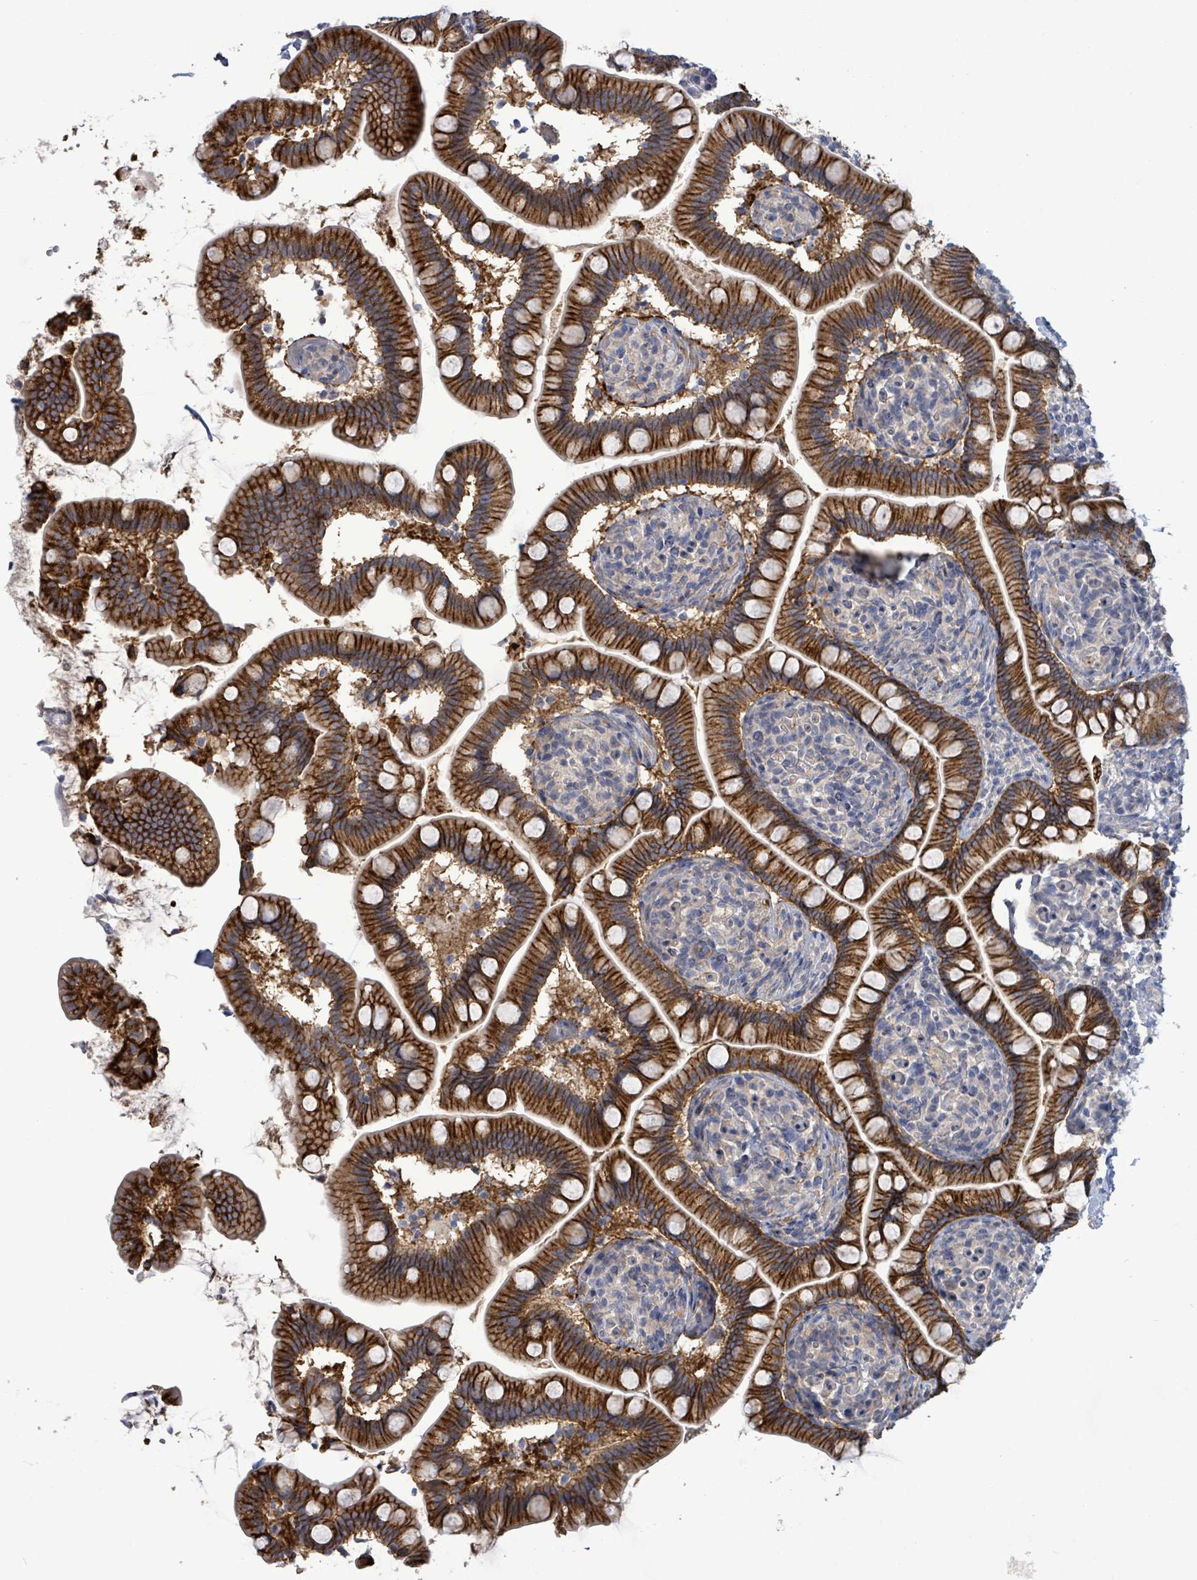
{"staining": {"intensity": "strong", "quantity": ">75%", "location": "cytoplasmic/membranous"}, "tissue": "small intestine", "cell_type": "Glandular cells", "image_type": "normal", "snomed": [{"axis": "morphology", "description": "Normal tissue, NOS"}, {"axis": "topography", "description": "Small intestine"}], "caption": "Glandular cells display strong cytoplasmic/membranous staining in about >75% of cells in unremarkable small intestine.", "gene": "HRAS", "patient": {"sex": "female", "age": 64}}